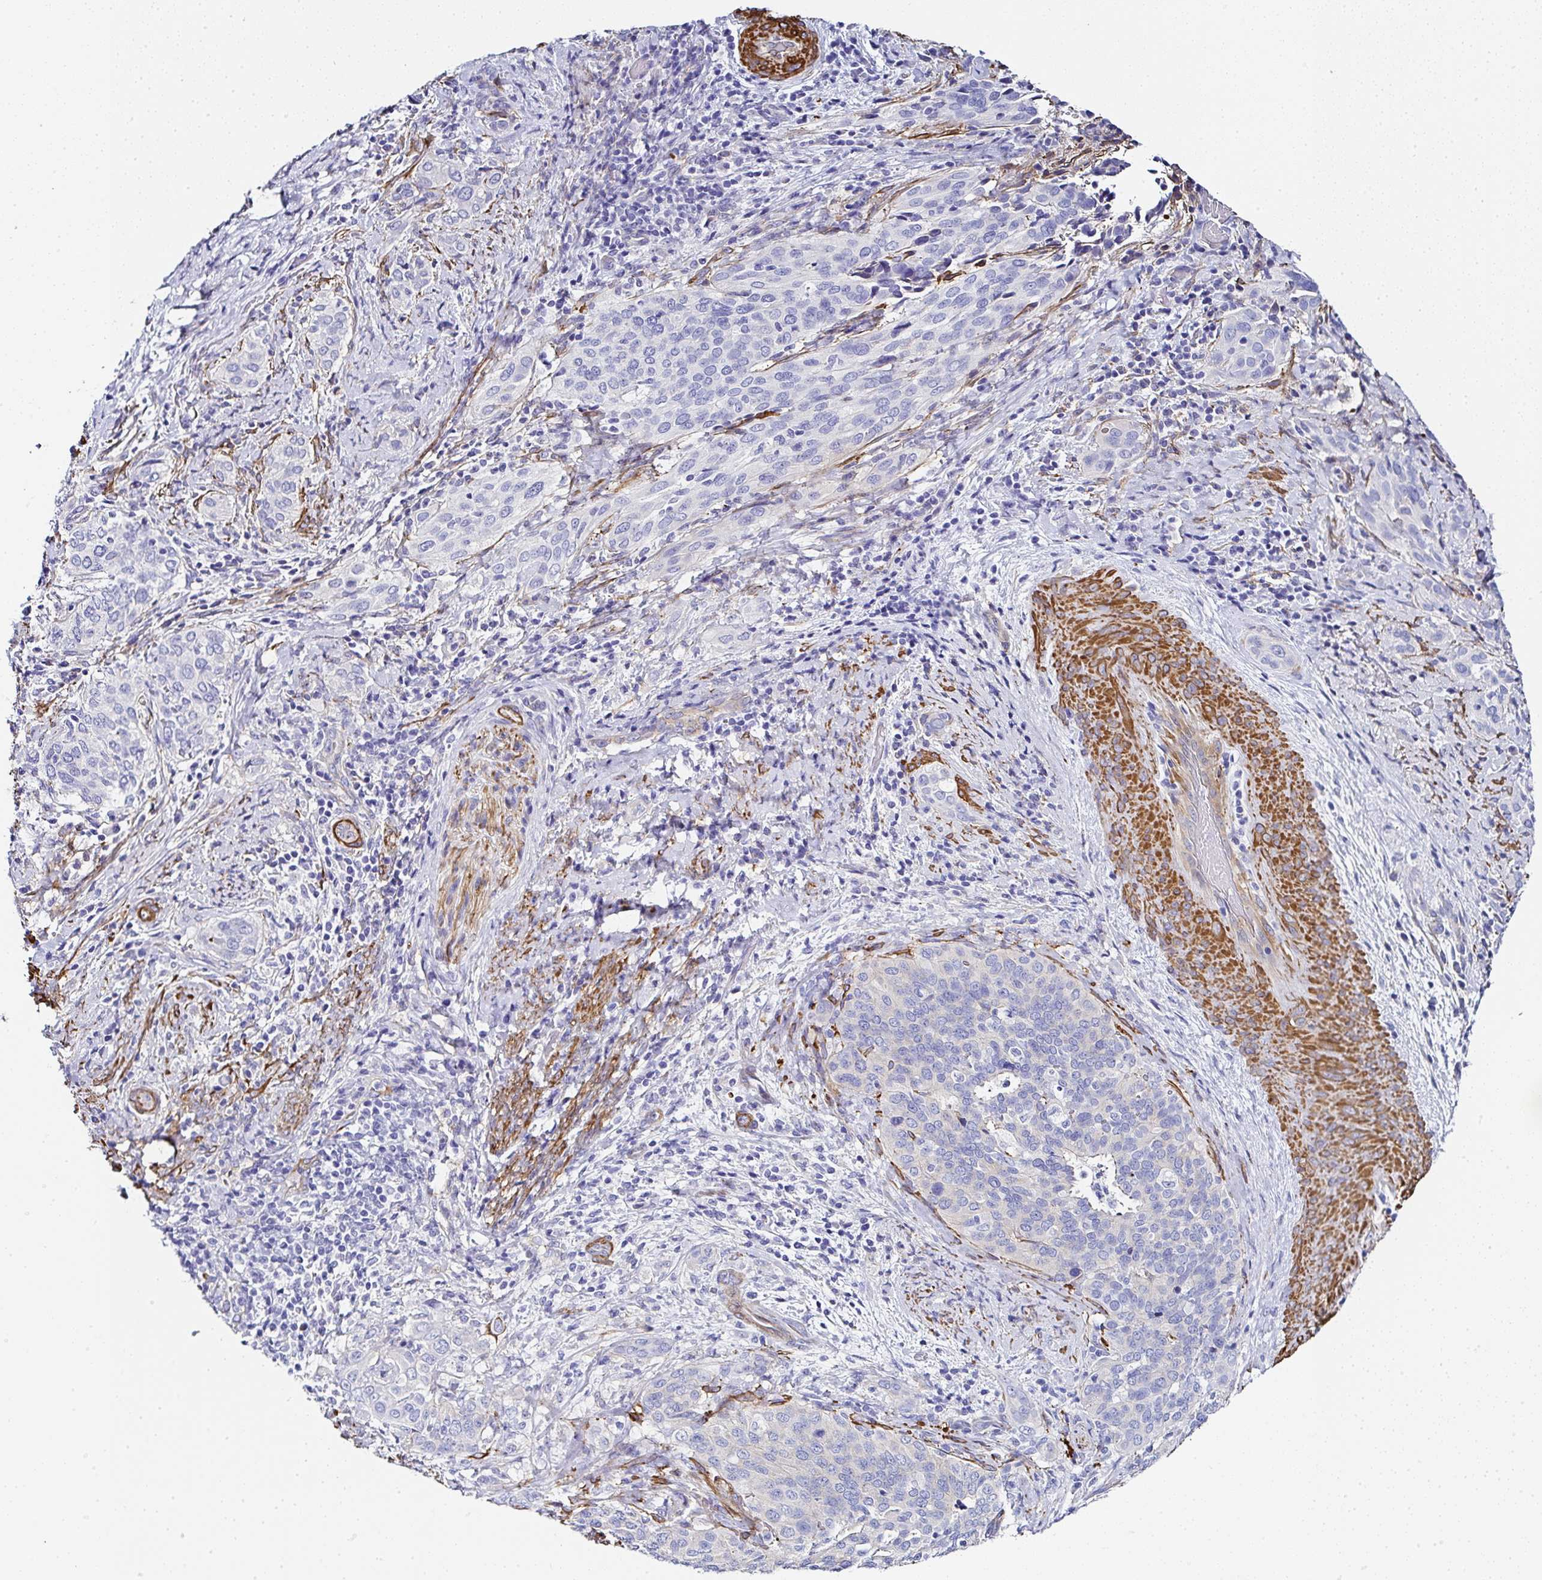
{"staining": {"intensity": "negative", "quantity": "none", "location": "none"}, "tissue": "cervical cancer", "cell_type": "Tumor cells", "image_type": "cancer", "snomed": [{"axis": "morphology", "description": "Squamous cell carcinoma, NOS"}, {"axis": "topography", "description": "Cervix"}], "caption": "A photomicrograph of human cervical squamous cell carcinoma is negative for staining in tumor cells.", "gene": "PPFIA4", "patient": {"sex": "female", "age": 38}}